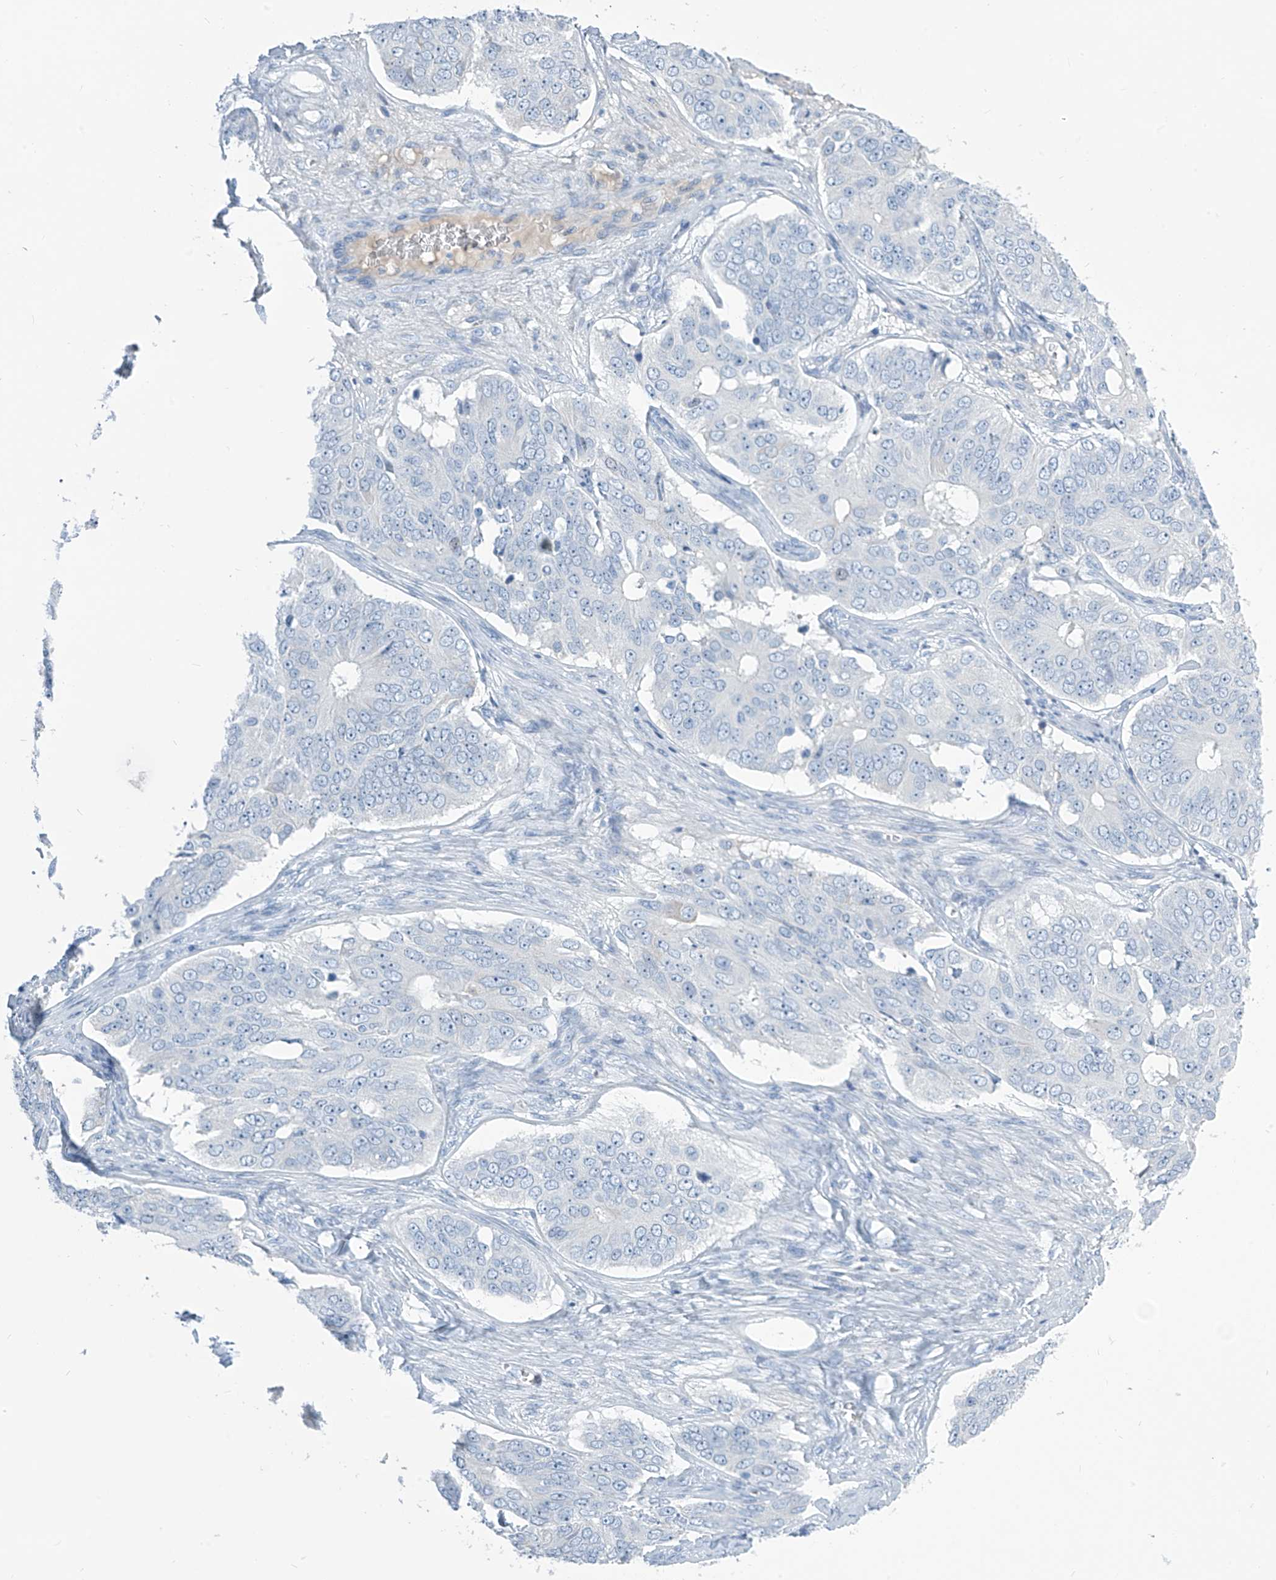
{"staining": {"intensity": "negative", "quantity": "none", "location": "none"}, "tissue": "ovarian cancer", "cell_type": "Tumor cells", "image_type": "cancer", "snomed": [{"axis": "morphology", "description": "Carcinoma, endometroid"}, {"axis": "topography", "description": "Ovary"}], "caption": "DAB immunohistochemical staining of human endometroid carcinoma (ovarian) displays no significant positivity in tumor cells.", "gene": "SGO2", "patient": {"sex": "female", "age": 51}}